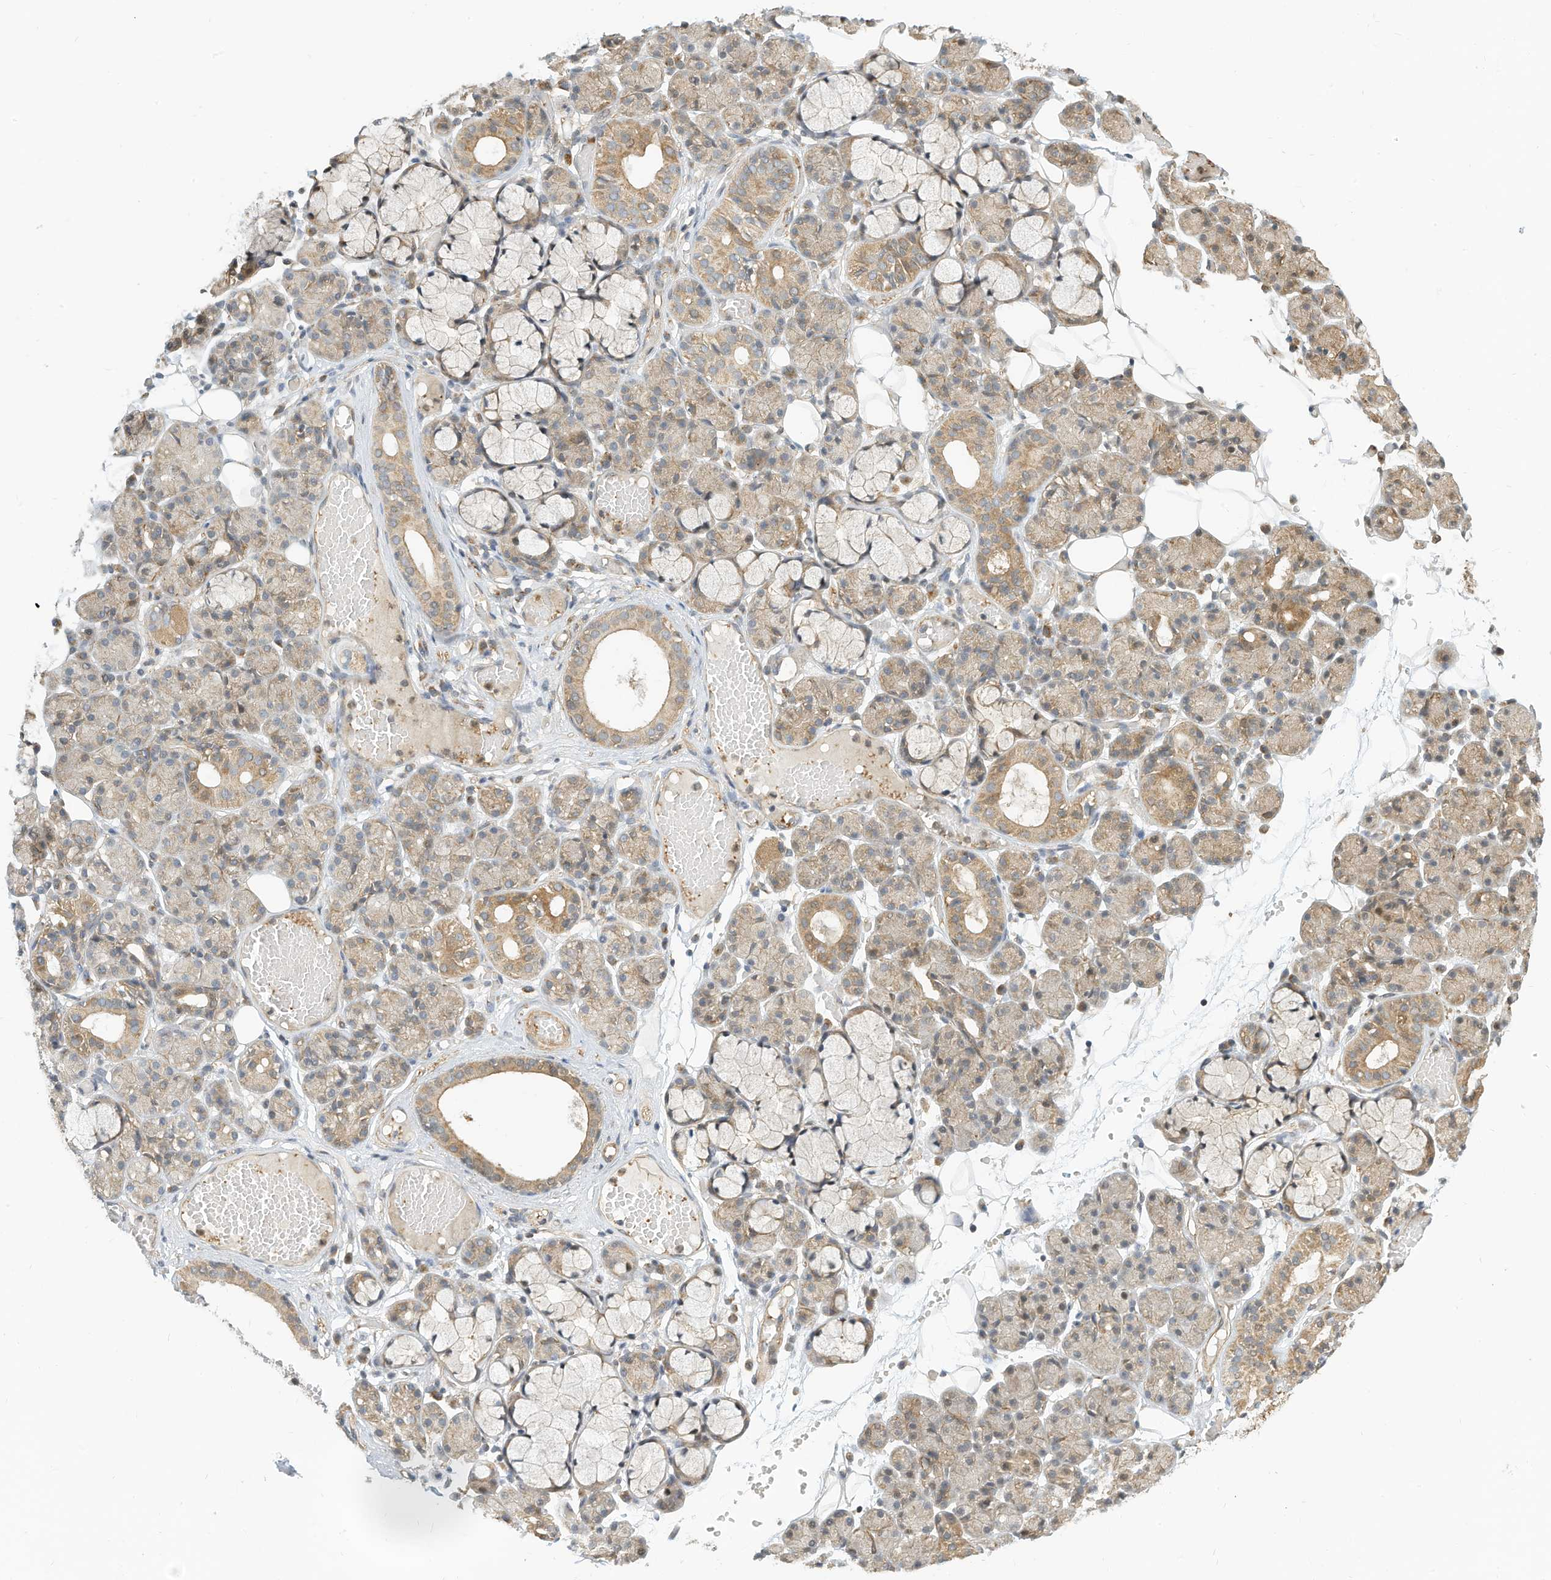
{"staining": {"intensity": "weak", "quantity": "25%-75%", "location": "cytoplasmic/membranous"}, "tissue": "salivary gland", "cell_type": "Glandular cells", "image_type": "normal", "snomed": [{"axis": "morphology", "description": "Normal tissue, NOS"}, {"axis": "topography", "description": "Salivary gland"}], "caption": "Brown immunohistochemical staining in unremarkable human salivary gland exhibits weak cytoplasmic/membranous positivity in about 25%-75% of glandular cells. (DAB IHC with brightfield microscopy, high magnification).", "gene": "OFD1", "patient": {"sex": "male", "age": 63}}